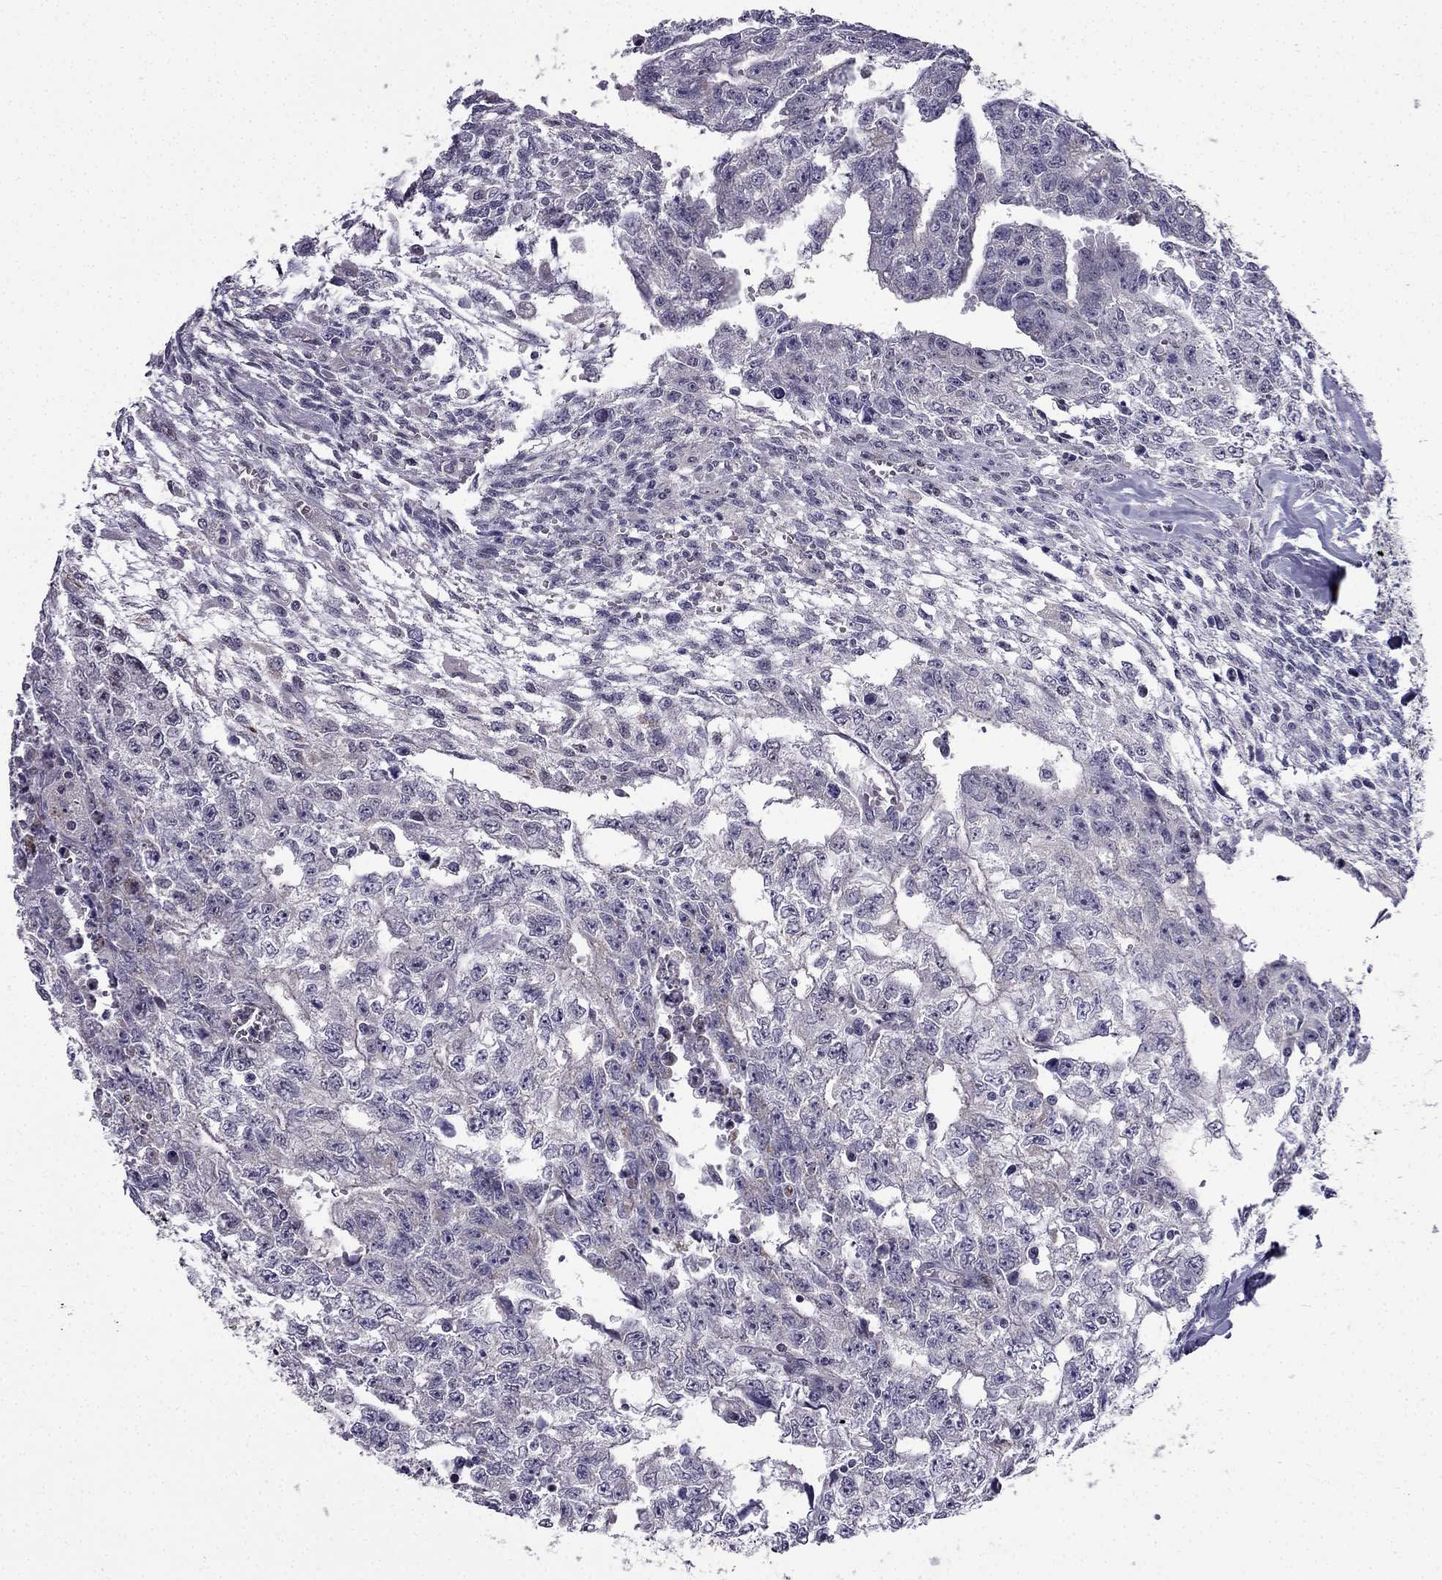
{"staining": {"intensity": "negative", "quantity": "none", "location": "none"}, "tissue": "testis cancer", "cell_type": "Tumor cells", "image_type": "cancer", "snomed": [{"axis": "morphology", "description": "Carcinoma, Embryonal, NOS"}, {"axis": "morphology", "description": "Teratoma, malignant, NOS"}, {"axis": "topography", "description": "Testis"}], "caption": "There is no significant staining in tumor cells of testis malignant teratoma.", "gene": "SLC6A2", "patient": {"sex": "male", "age": 24}}